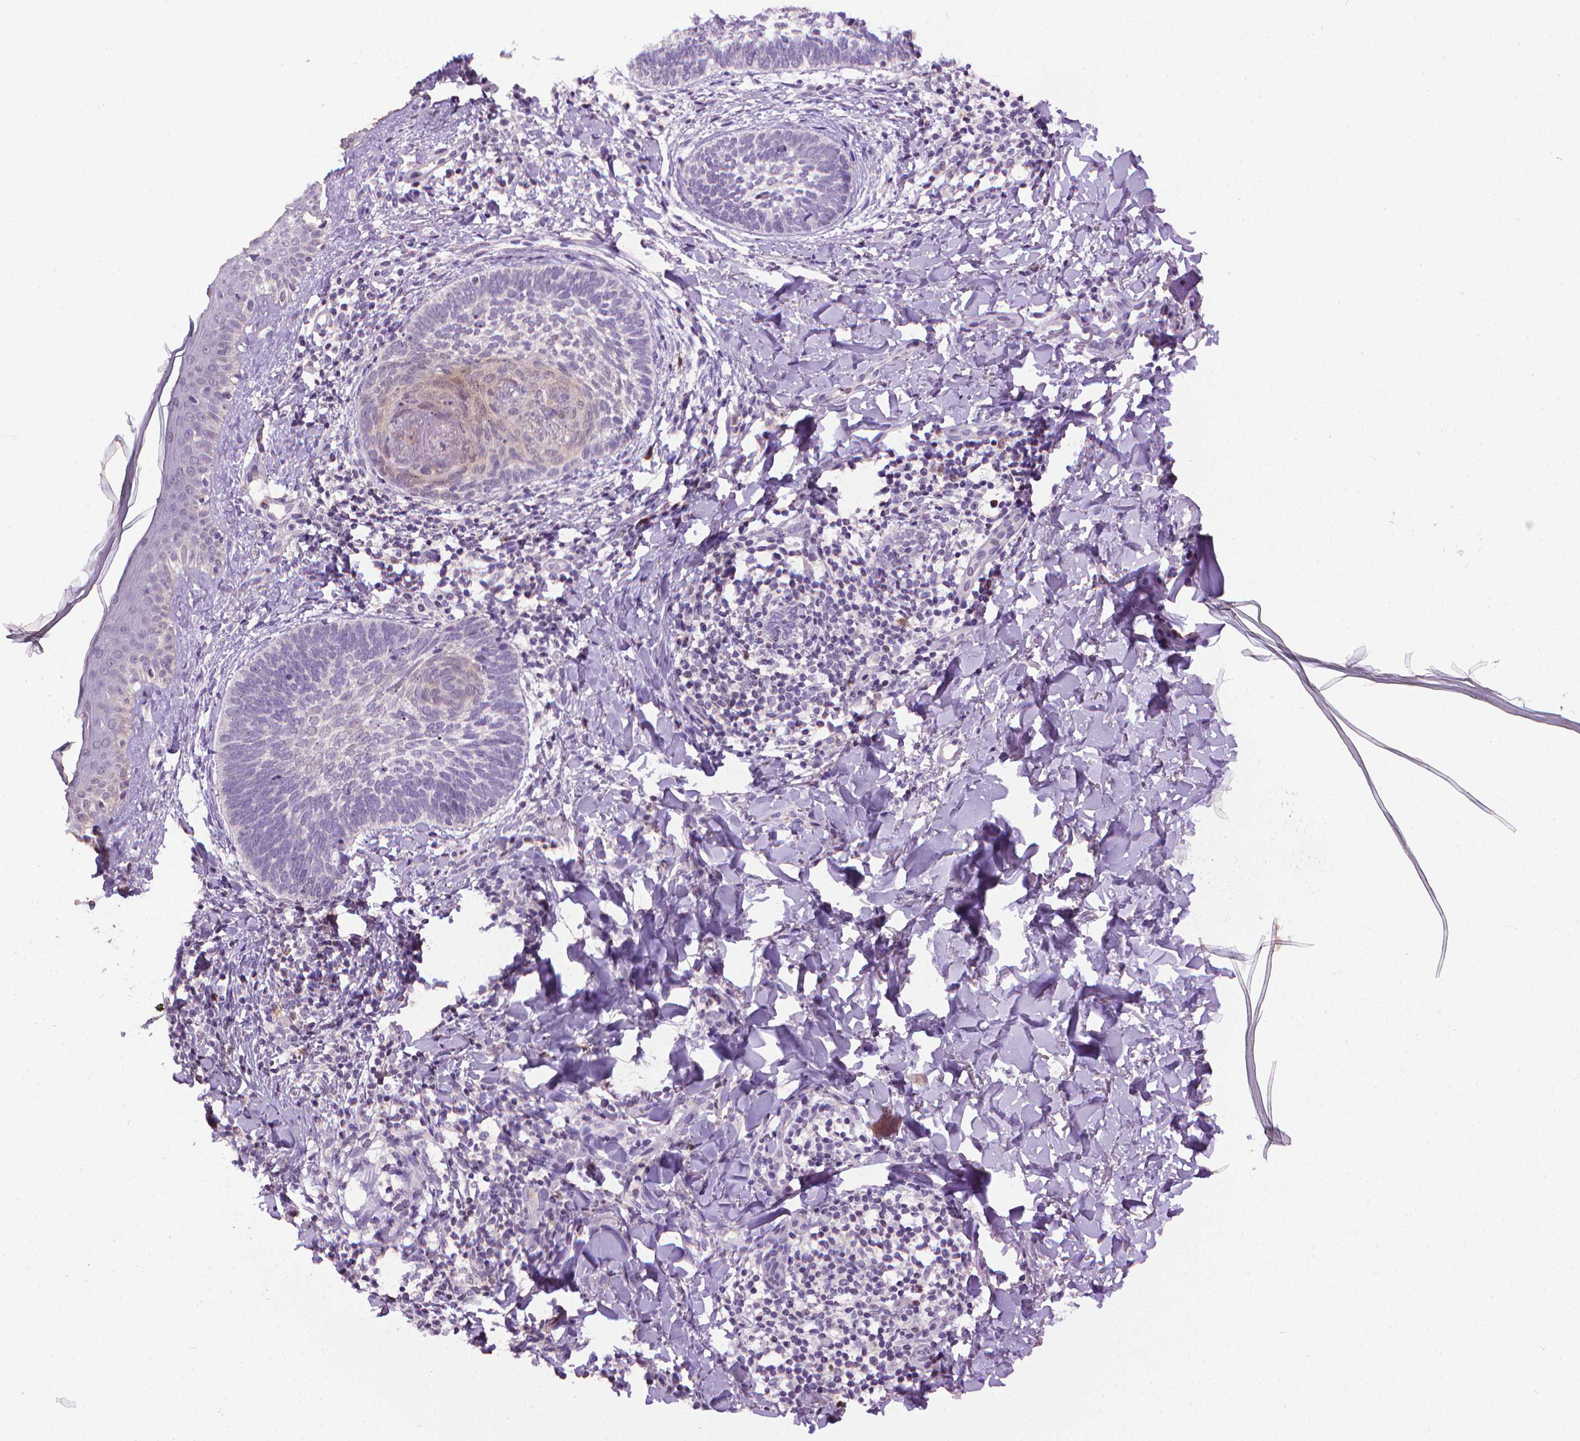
{"staining": {"intensity": "negative", "quantity": "none", "location": "none"}, "tissue": "skin cancer", "cell_type": "Tumor cells", "image_type": "cancer", "snomed": [{"axis": "morphology", "description": "Normal tissue, NOS"}, {"axis": "morphology", "description": "Basal cell carcinoma"}, {"axis": "topography", "description": "Skin"}], "caption": "A photomicrograph of skin basal cell carcinoma stained for a protein shows no brown staining in tumor cells. Brightfield microscopy of IHC stained with DAB (brown) and hematoxylin (blue), captured at high magnification.", "gene": "CDKN2D", "patient": {"sex": "male", "age": 46}}